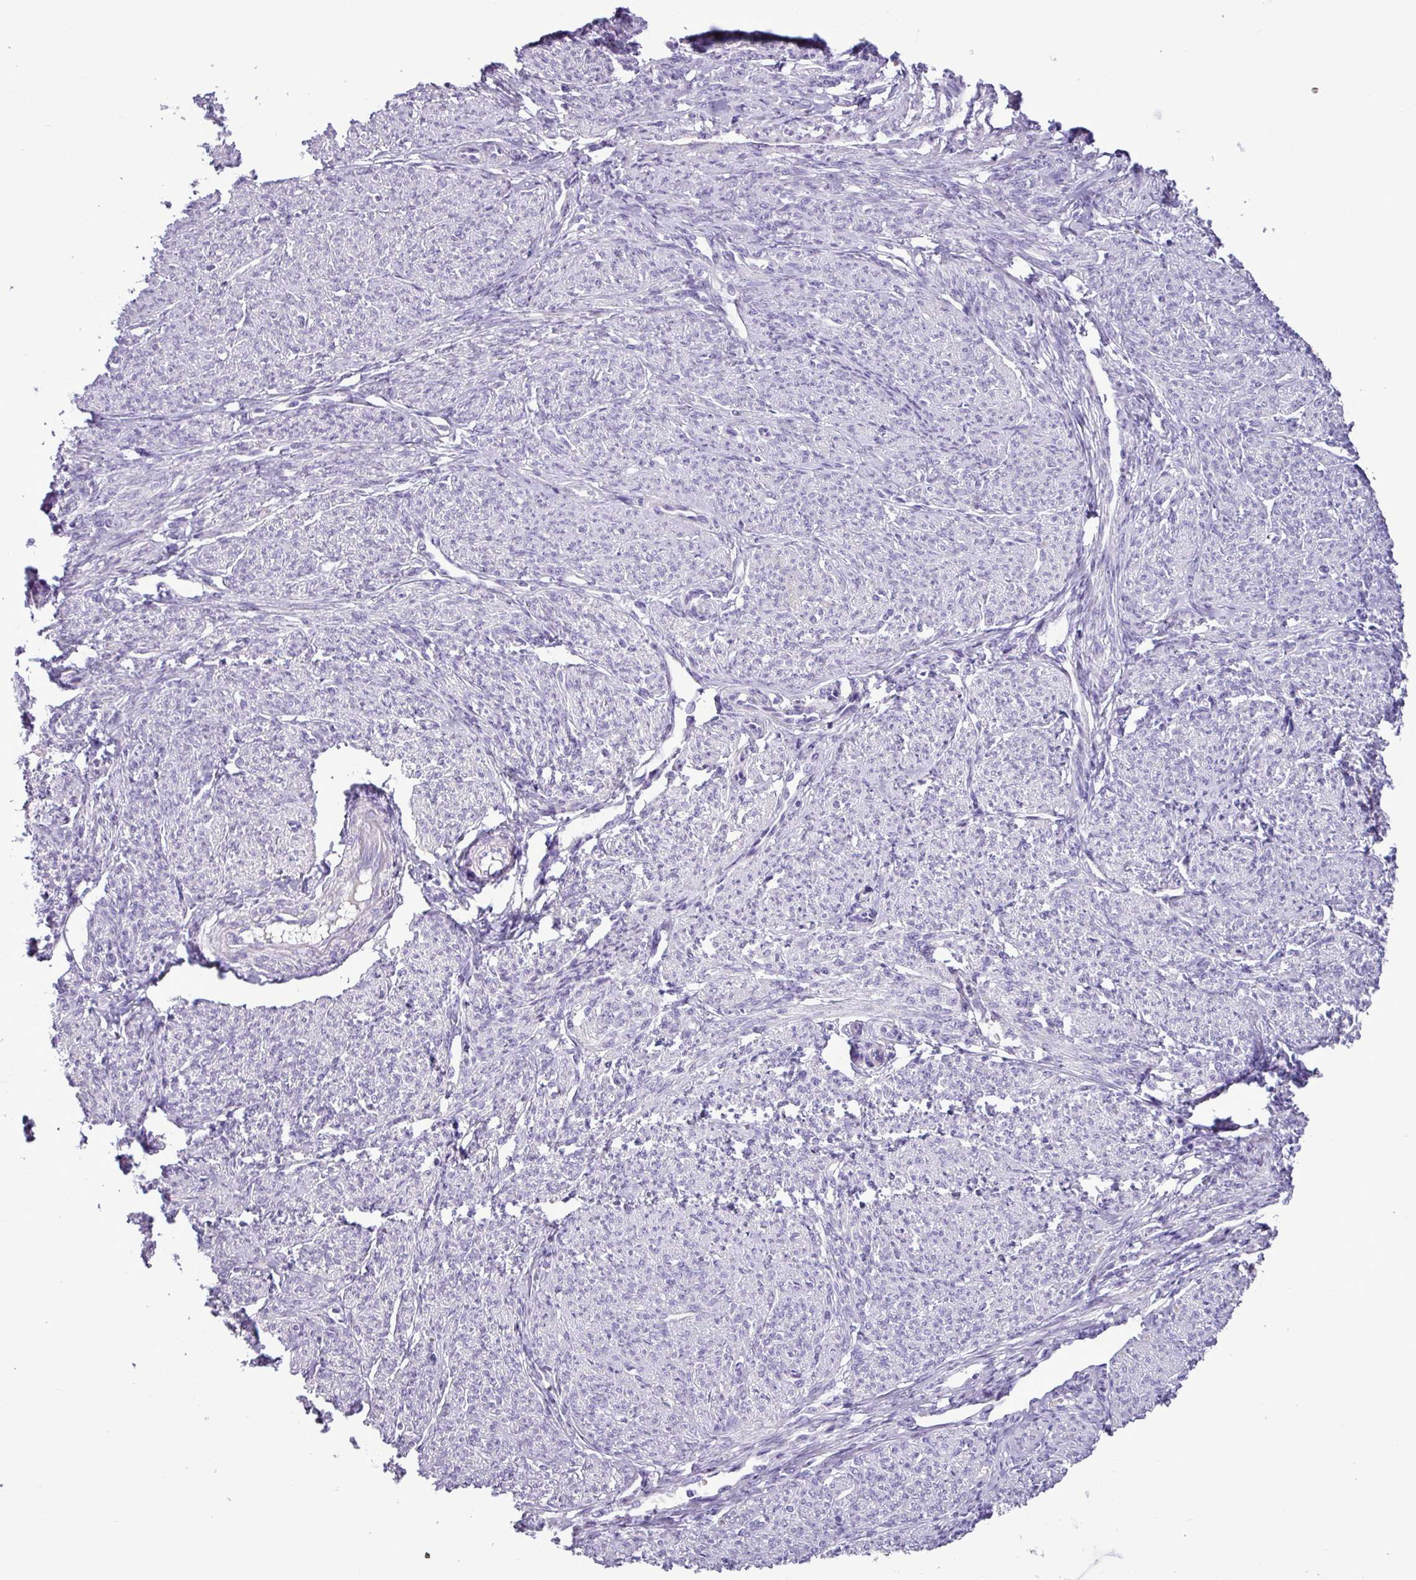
{"staining": {"intensity": "negative", "quantity": "none", "location": "none"}, "tissue": "smooth muscle", "cell_type": "Smooth muscle cells", "image_type": "normal", "snomed": [{"axis": "morphology", "description": "Normal tissue, NOS"}, {"axis": "topography", "description": "Smooth muscle"}], "caption": "Micrograph shows no significant protein expression in smooth muscle cells of unremarkable smooth muscle. (DAB immunohistochemistry (IHC) with hematoxylin counter stain).", "gene": "ALDH3A1", "patient": {"sex": "female", "age": 65}}